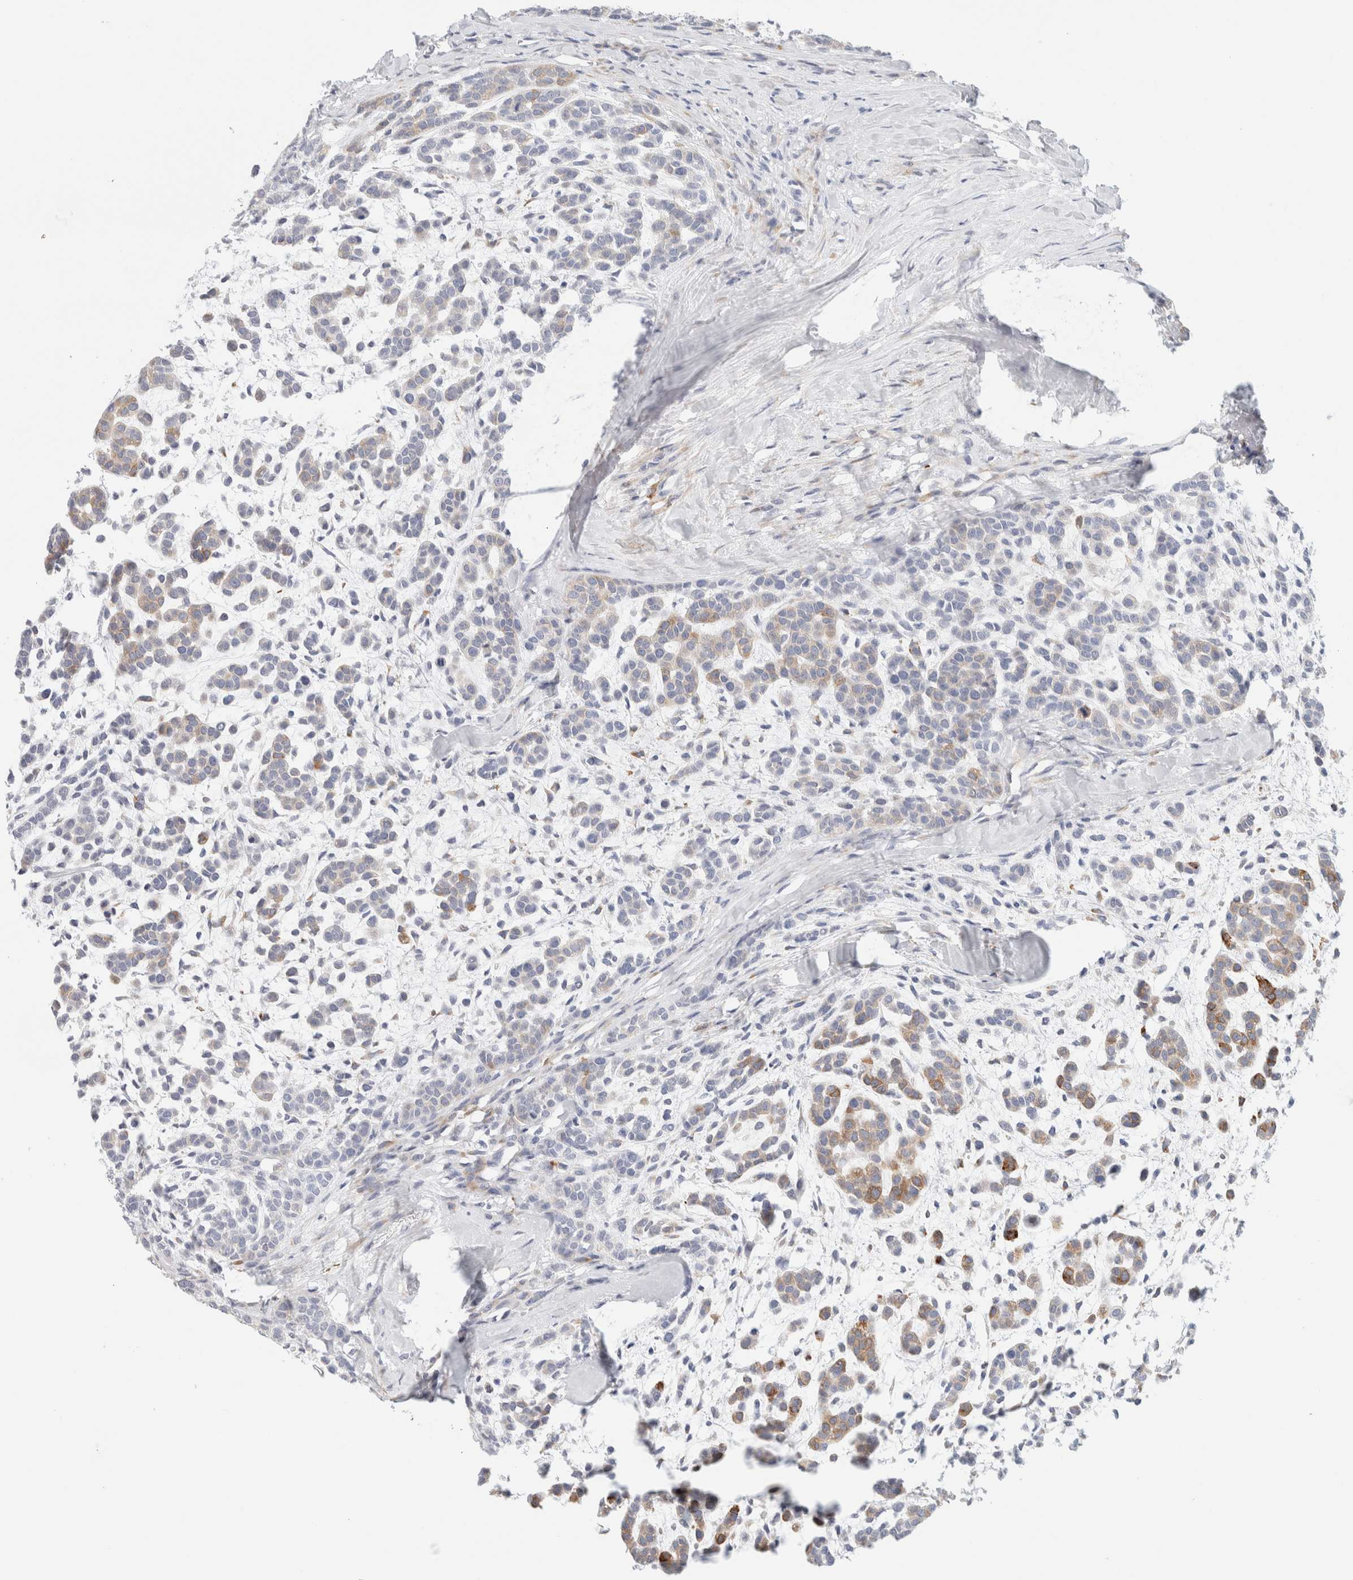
{"staining": {"intensity": "moderate", "quantity": ">75%", "location": "cytoplasmic/membranous"}, "tissue": "head and neck cancer", "cell_type": "Tumor cells", "image_type": "cancer", "snomed": [{"axis": "morphology", "description": "Adenocarcinoma, NOS"}, {"axis": "morphology", "description": "Adenoma, NOS"}, {"axis": "topography", "description": "Head-Neck"}], "caption": "DAB (3,3'-diaminobenzidine) immunohistochemical staining of head and neck adenoma displays moderate cytoplasmic/membranous protein positivity in about >75% of tumor cells. The staining was performed using DAB, with brown indicating positive protein expression. Nuclei are stained blue with hematoxylin.", "gene": "RTN4", "patient": {"sex": "female", "age": 55}}